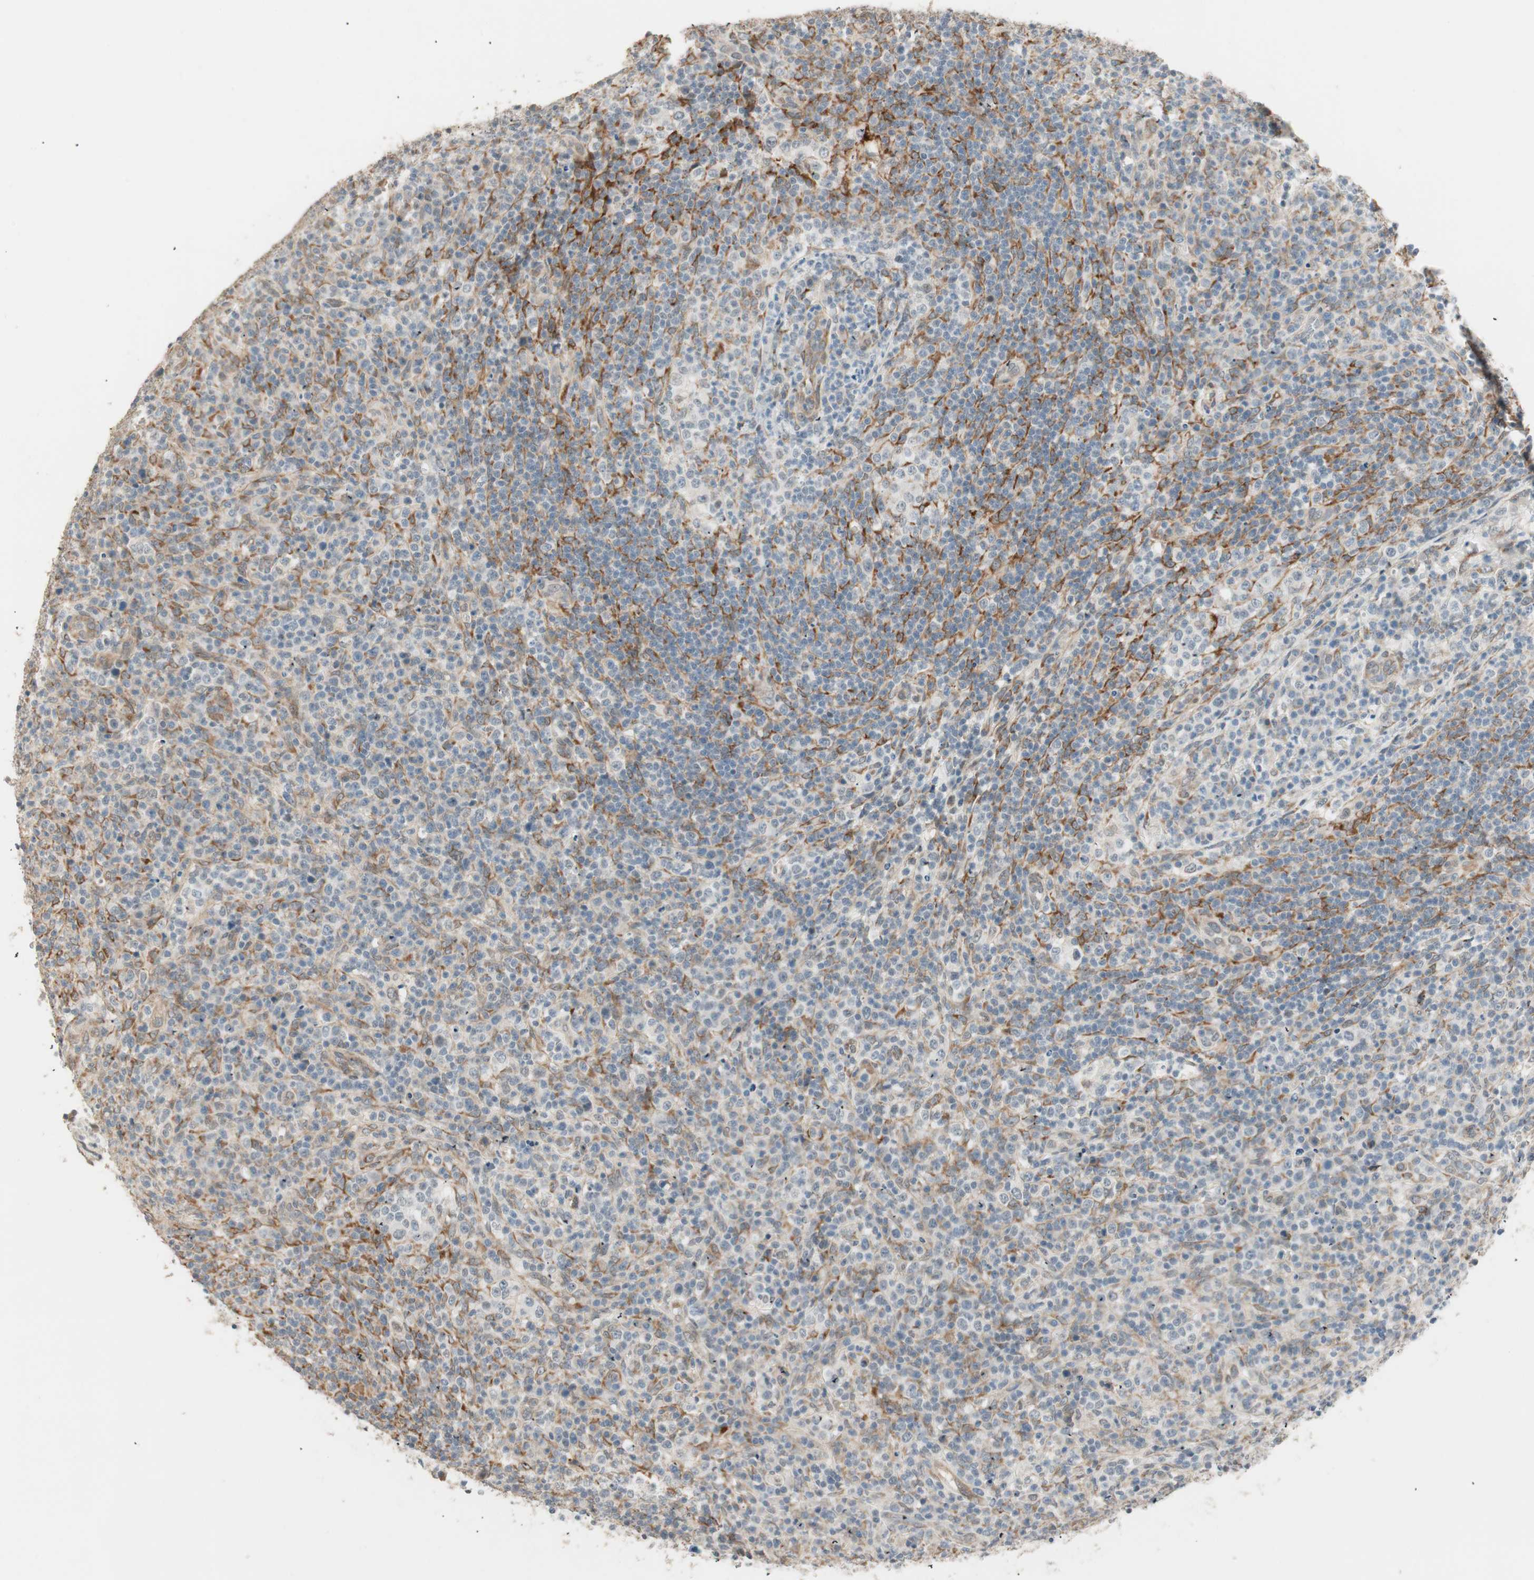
{"staining": {"intensity": "moderate", "quantity": "25%-75%", "location": "cytoplasmic/membranous"}, "tissue": "lymphoma", "cell_type": "Tumor cells", "image_type": "cancer", "snomed": [{"axis": "morphology", "description": "Malignant lymphoma, non-Hodgkin's type, High grade"}, {"axis": "topography", "description": "Lymph node"}], "caption": "Lymphoma was stained to show a protein in brown. There is medium levels of moderate cytoplasmic/membranous expression in about 25%-75% of tumor cells. Immunohistochemistry (ihc) stains the protein of interest in brown and the nuclei are stained blue.", "gene": "TASOR", "patient": {"sex": "female", "age": 76}}